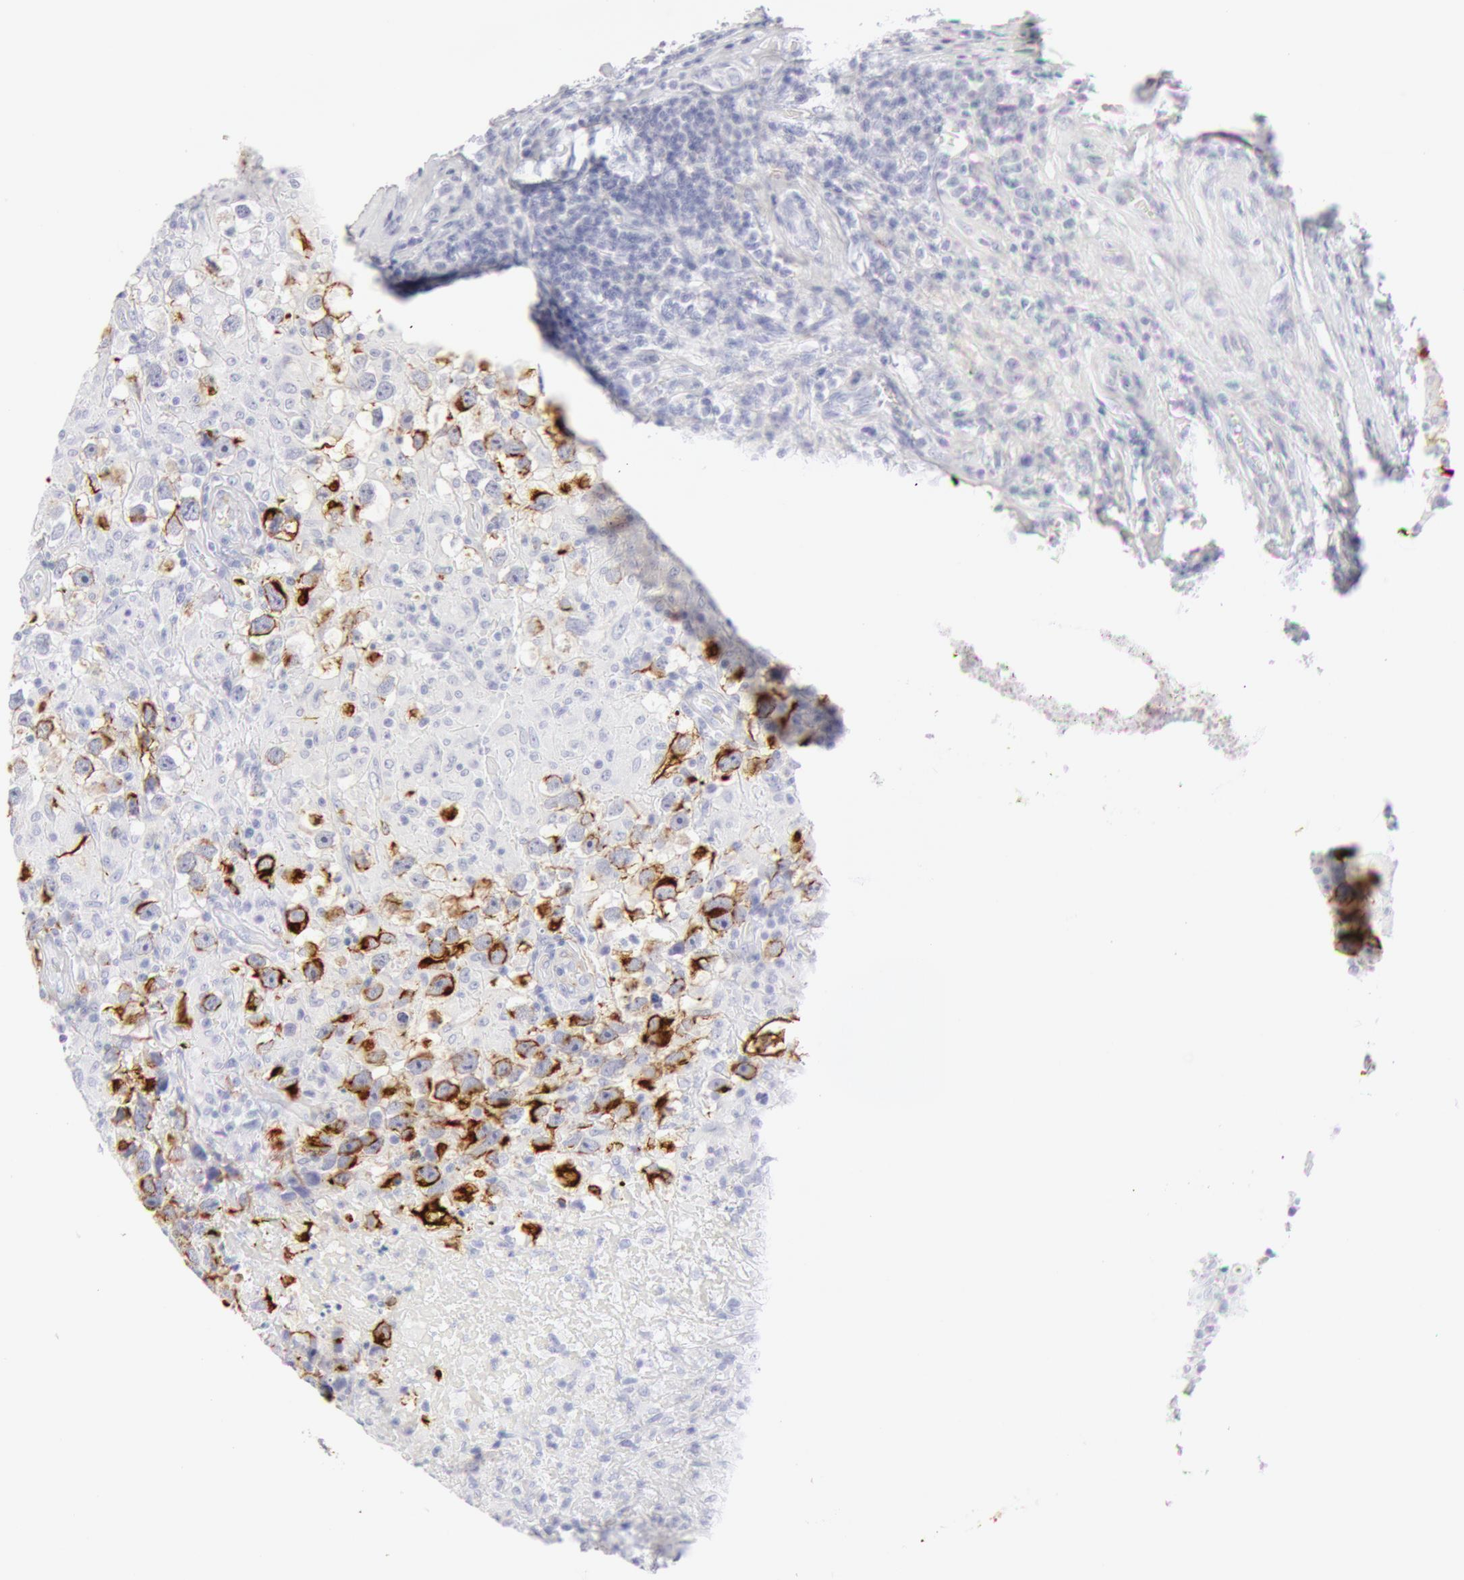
{"staining": {"intensity": "strong", "quantity": "<25%", "location": "cytoplasmic/membranous"}, "tissue": "testis cancer", "cell_type": "Tumor cells", "image_type": "cancer", "snomed": [{"axis": "morphology", "description": "Seminoma, NOS"}, {"axis": "topography", "description": "Testis"}], "caption": "Approximately <25% of tumor cells in human testis cancer (seminoma) demonstrate strong cytoplasmic/membranous protein expression as visualized by brown immunohistochemical staining.", "gene": "KRT8", "patient": {"sex": "male", "age": 34}}